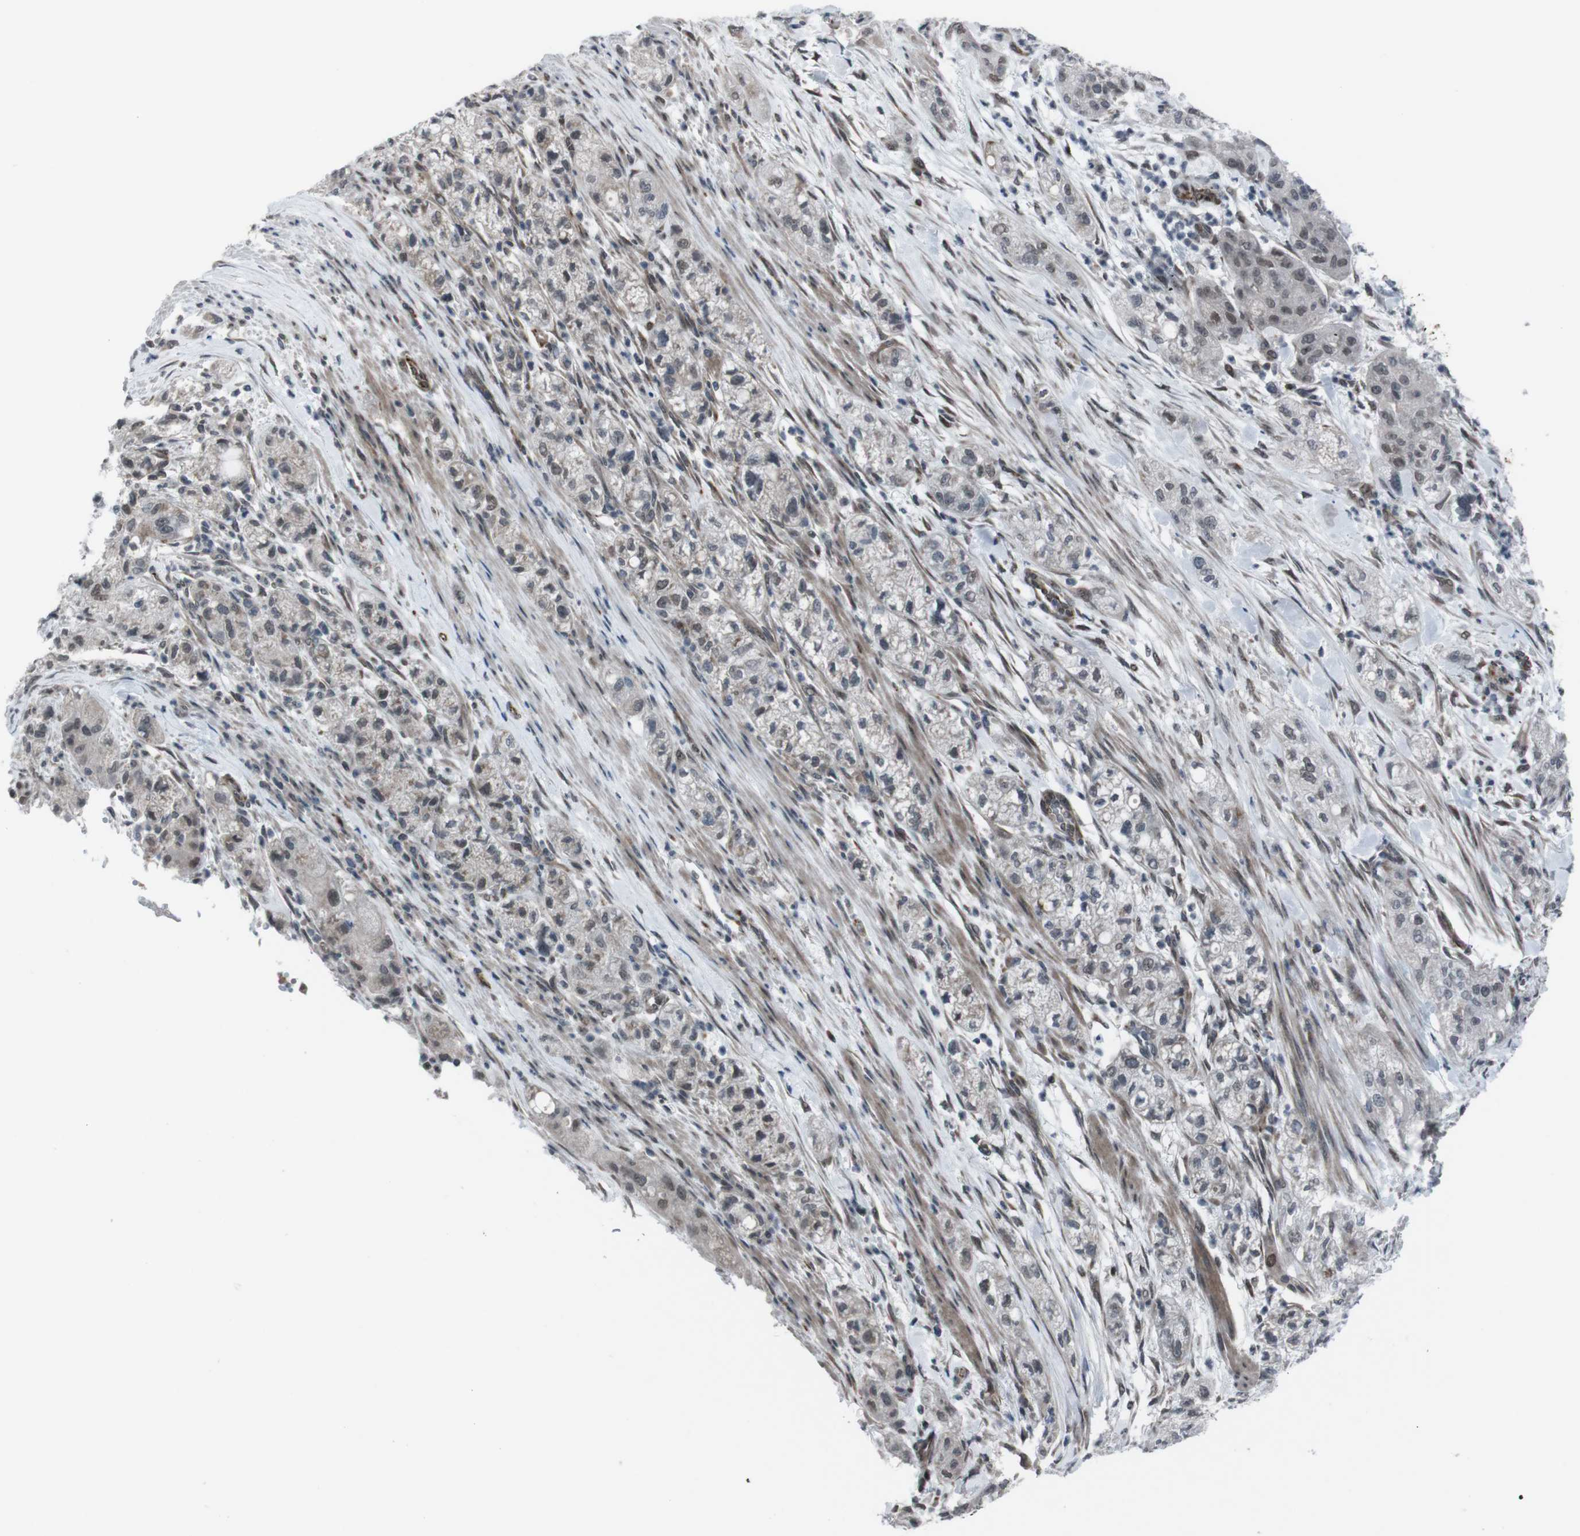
{"staining": {"intensity": "weak", "quantity": ">75%", "location": "nuclear"}, "tissue": "pancreatic cancer", "cell_type": "Tumor cells", "image_type": "cancer", "snomed": [{"axis": "morphology", "description": "Adenocarcinoma, NOS"}, {"axis": "topography", "description": "Pancreas"}], "caption": "A photomicrograph of human pancreatic cancer (adenocarcinoma) stained for a protein displays weak nuclear brown staining in tumor cells.", "gene": "SS18L1", "patient": {"sex": "female", "age": 78}}